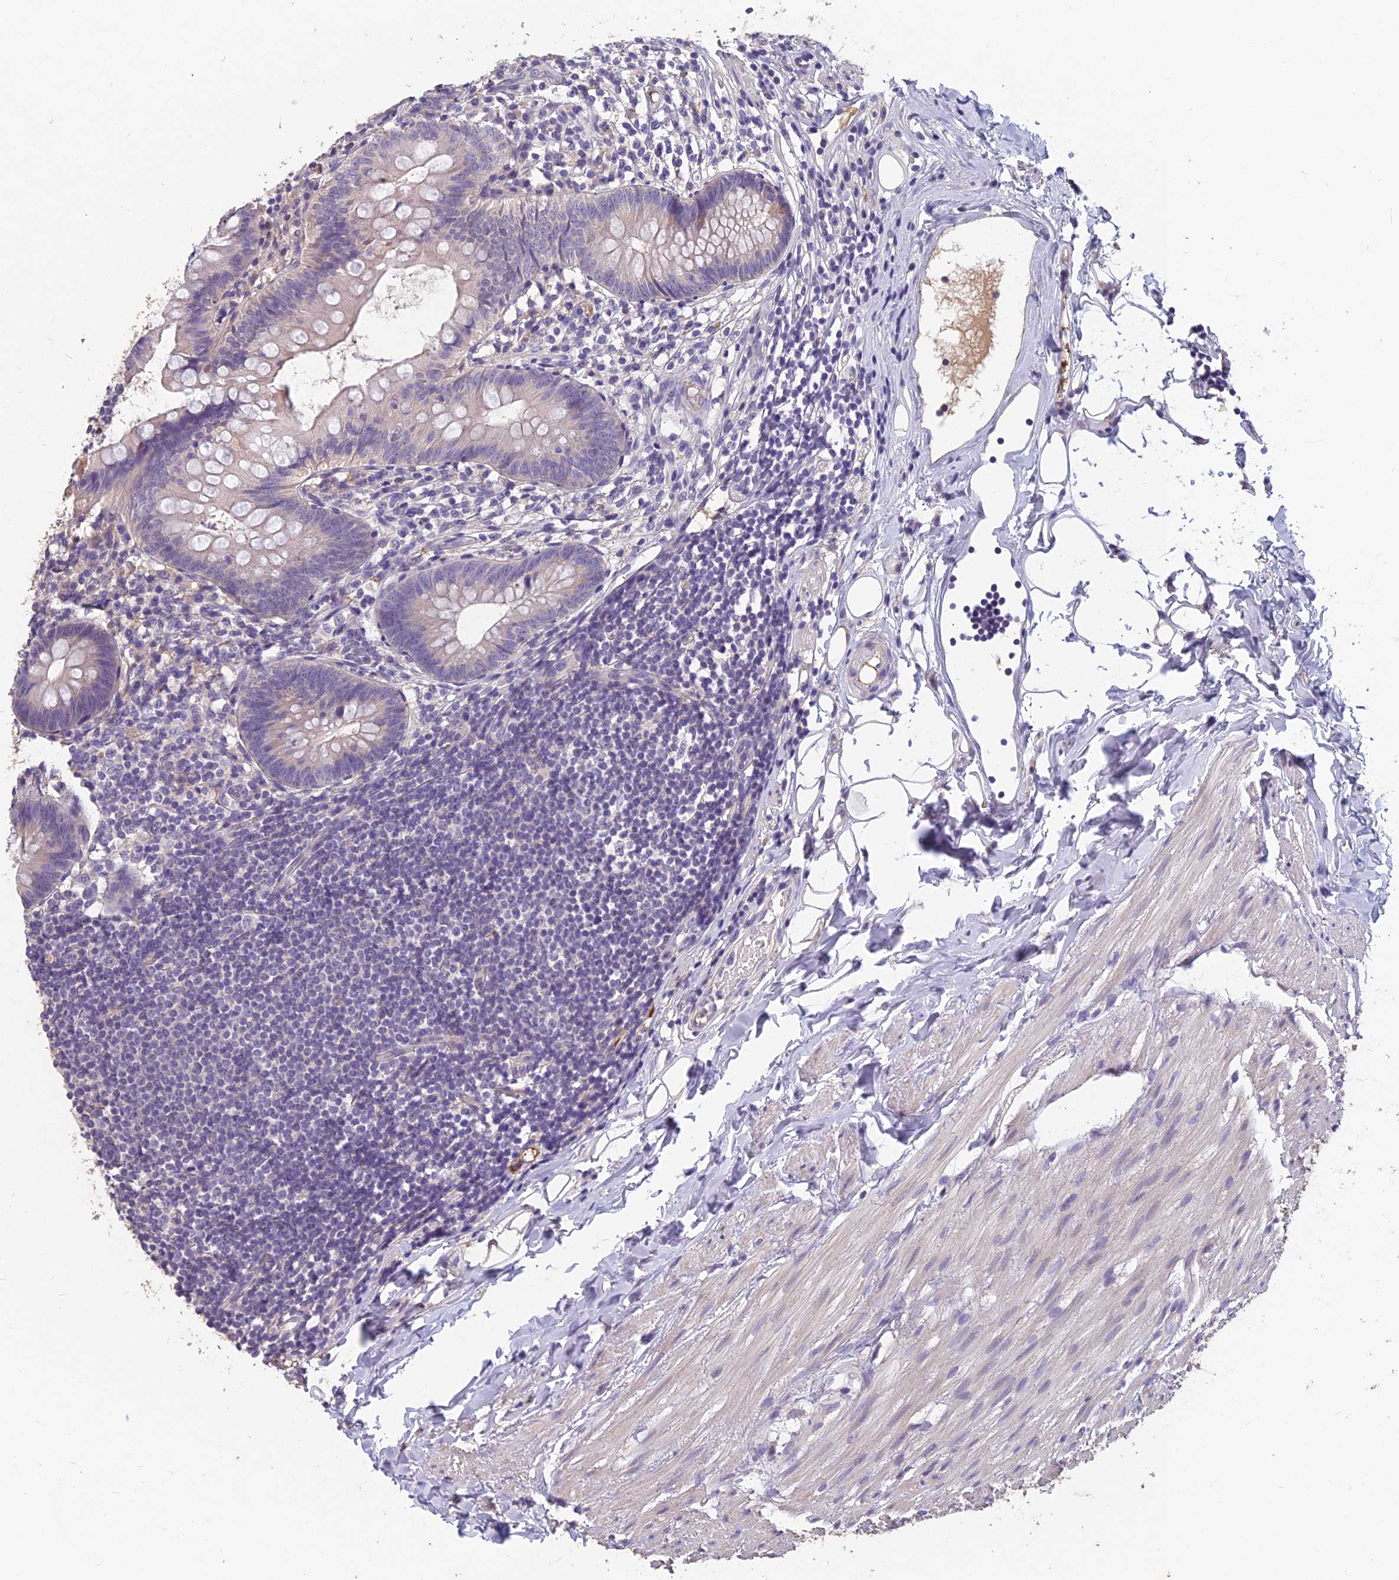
{"staining": {"intensity": "negative", "quantity": "none", "location": "none"}, "tissue": "appendix", "cell_type": "Glandular cells", "image_type": "normal", "snomed": [{"axis": "morphology", "description": "Normal tissue, NOS"}, {"axis": "topography", "description": "Appendix"}], "caption": "Immunohistochemical staining of benign appendix demonstrates no significant expression in glandular cells. The staining is performed using DAB (3,3'-diaminobenzidine) brown chromogen with nuclei counter-stained in using hematoxylin.", "gene": "CEACAM16", "patient": {"sex": "female", "age": 62}}